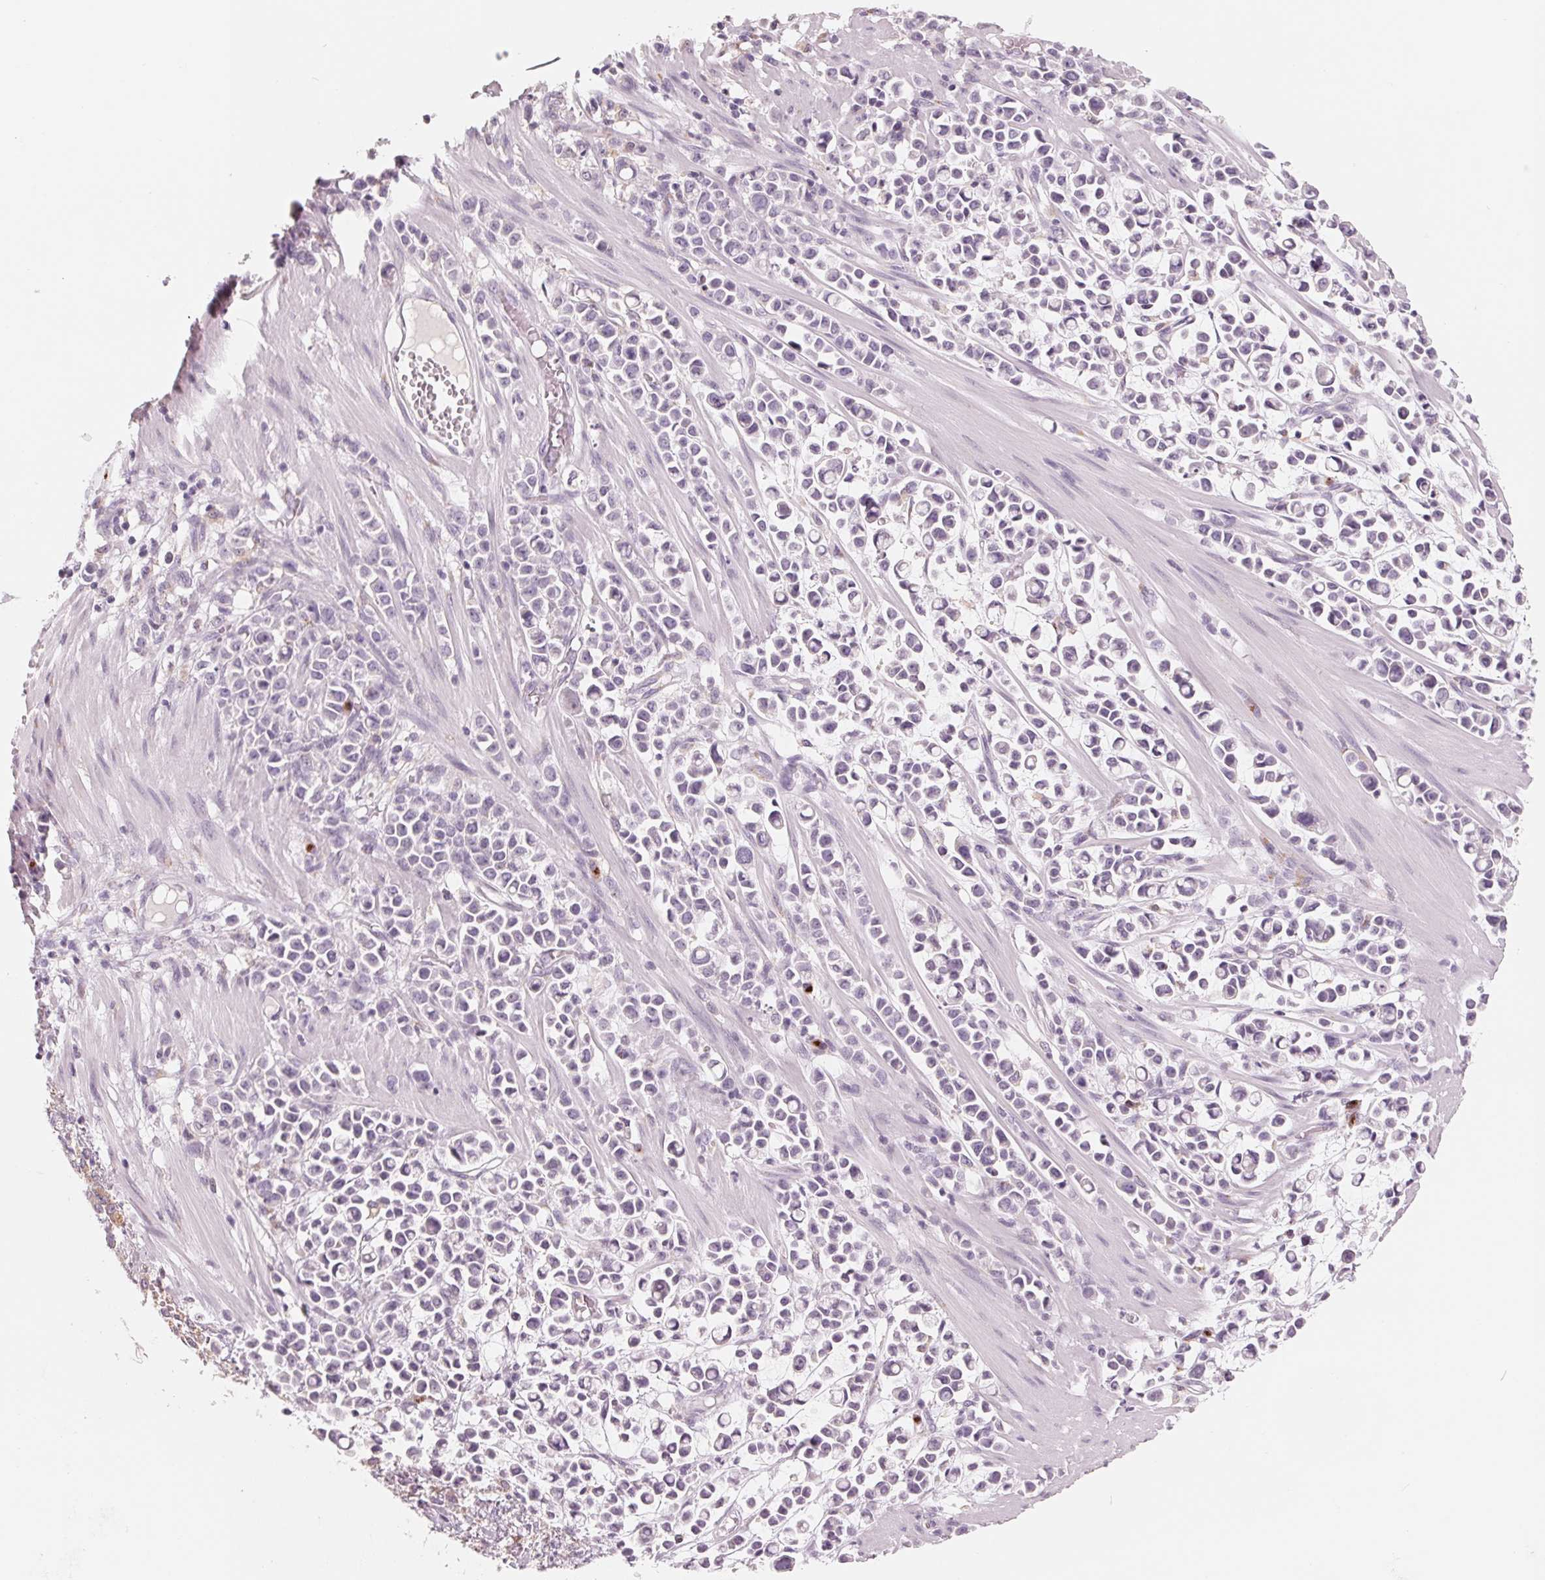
{"staining": {"intensity": "negative", "quantity": "none", "location": "none"}, "tissue": "stomach cancer", "cell_type": "Tumor cells", "image_type": "cancer", "snomed": [{"axis": "morphology", "description": "Adenocarcinoma, NOS"}, {"axis": "topography", "description": "Stomach"}], "caption": "The immunohistochemistry micrograph has no significant positivity in tumor cells of stomach cancer (adenocarcinoma) tissue.", "gene": "IL9R", "patient": {"sex": "male", "age": 82}}